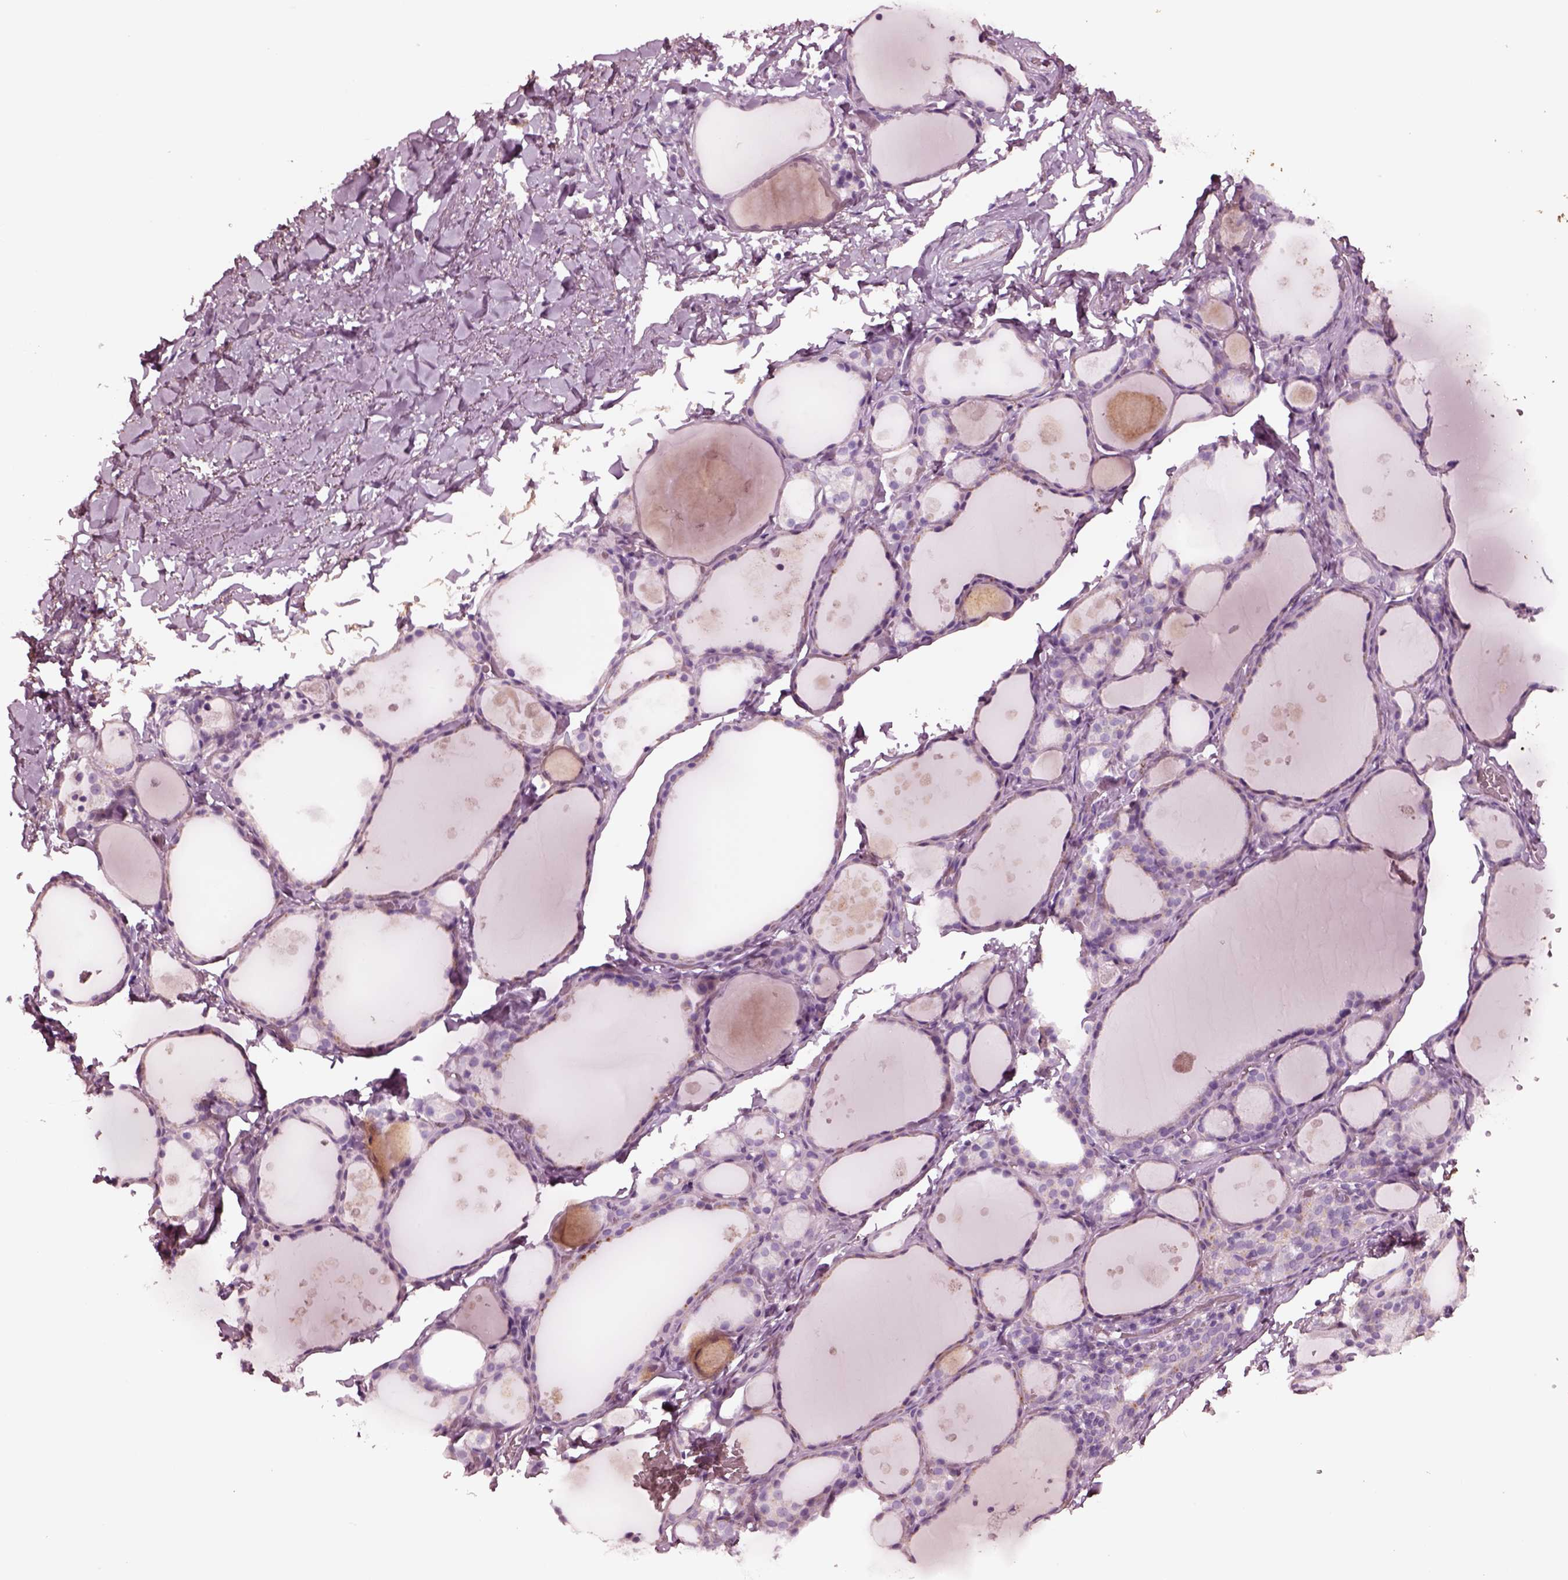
{"staining": {"intensity": "negative", "quantity": "none", "location": "none"}, "tissue": "thyroid gland", "cell_type": "Glandular cells", "image_type": "normal", "snomed": [{"axis": "morphology", "description": "Normal tissue, NOS"}, {"axis": "topography", "description": "Thyroid gland"}], "caption": "Normal thyroid gland was stained to show a protein in brown. There is no significant staining in glandular cells. (DAB (3,3'-diaminobenzidine) immunohistochemistry, high magnification).", "gene": "NMRK2", "patient": {"sex": "male", "age": 68}}